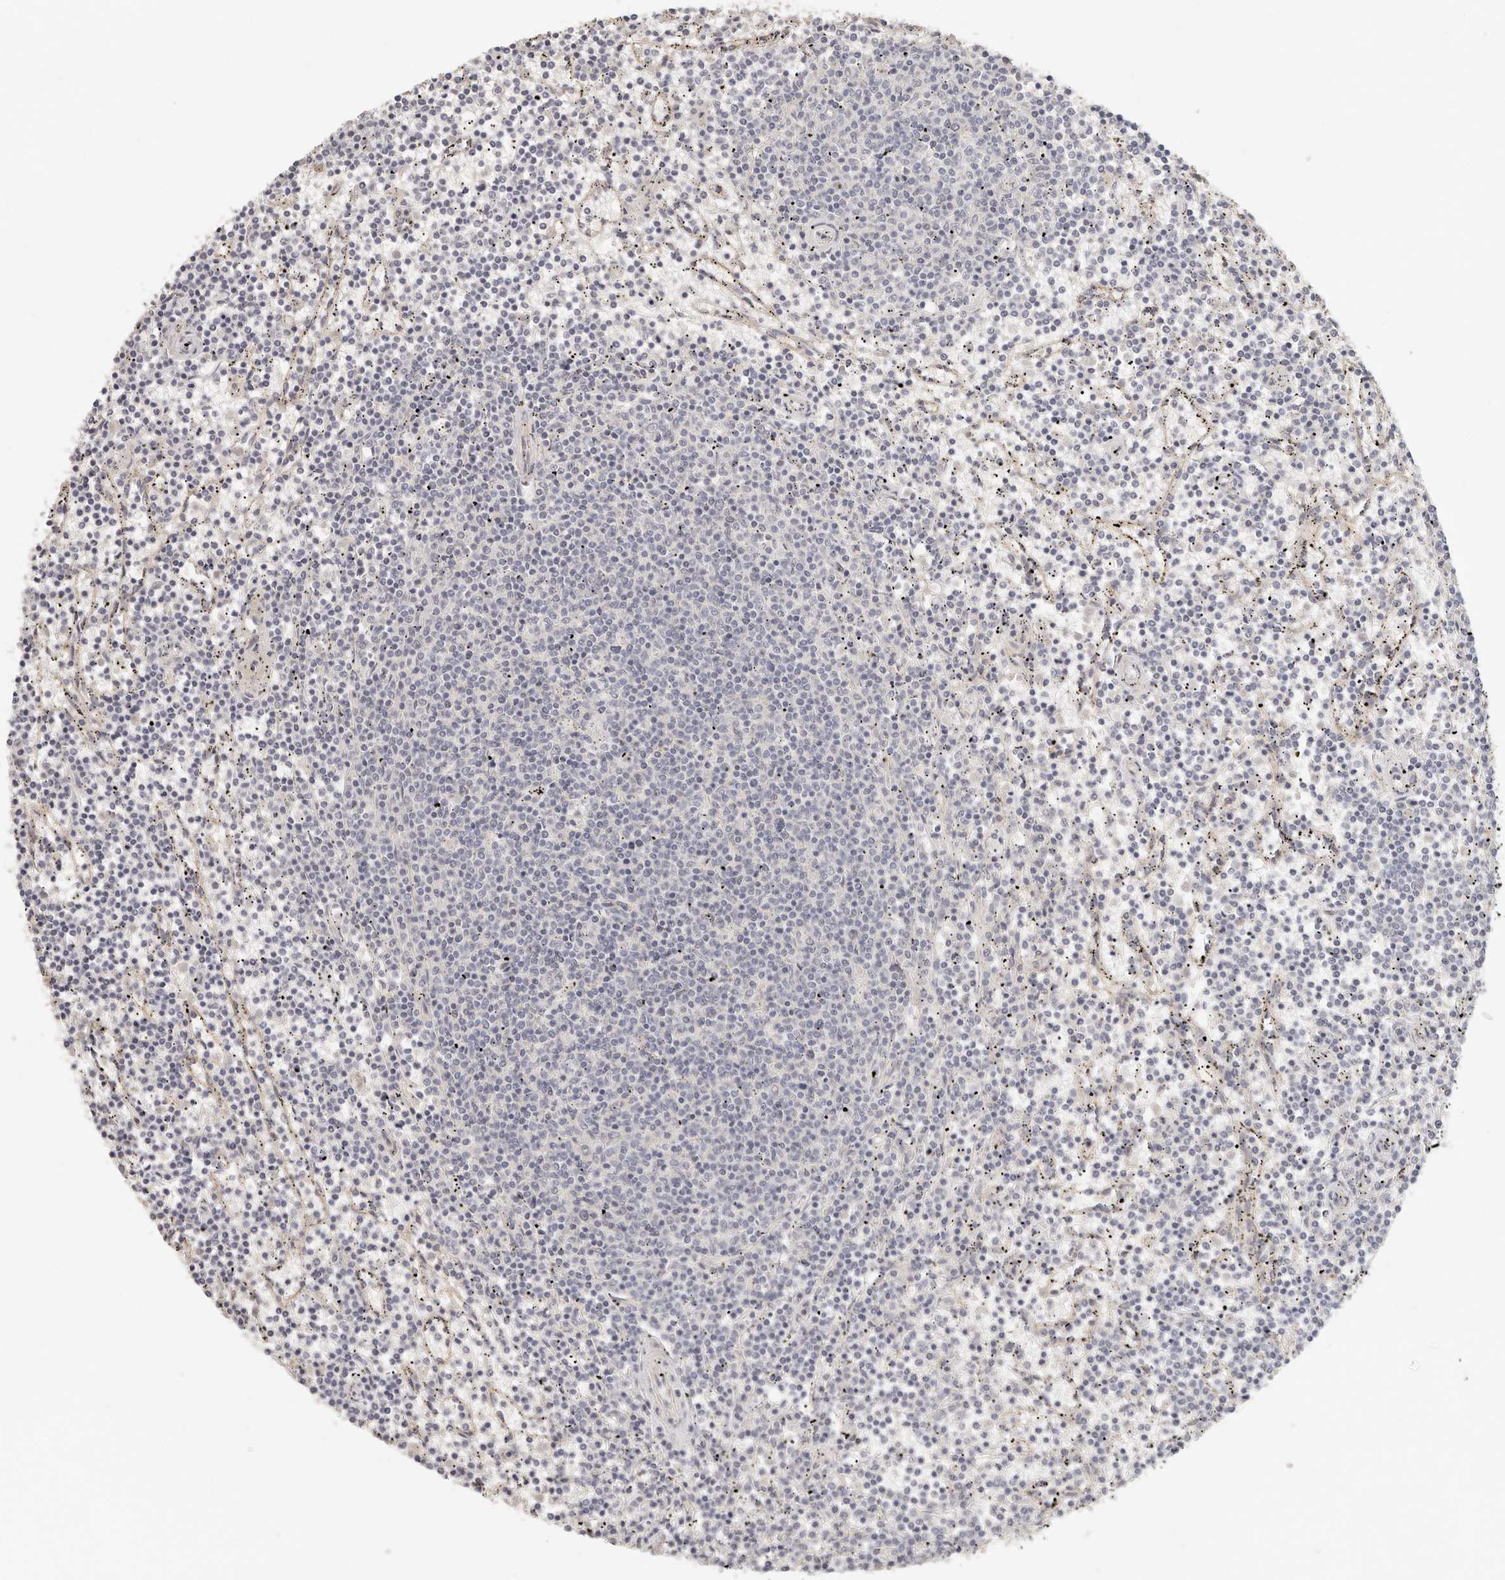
{"staining": {"intensity": "negative", "quantity": "none", "location": "none"}, "tissue": "lymphoma", "cell_type": "Tumor cells", "image_type": "cancer", "snomed": [{"axis": "morphology", "description": "Malignant lymphoma, non-Hodgkin's type, Low grade"}, {"axis": "topography", "description": "Spleen"}], "caption": "Tumor cells are negative for brown protein staining in lymphoma.", "gene": "ANXA9", "patient": {"sex": "female", "age": 50}}